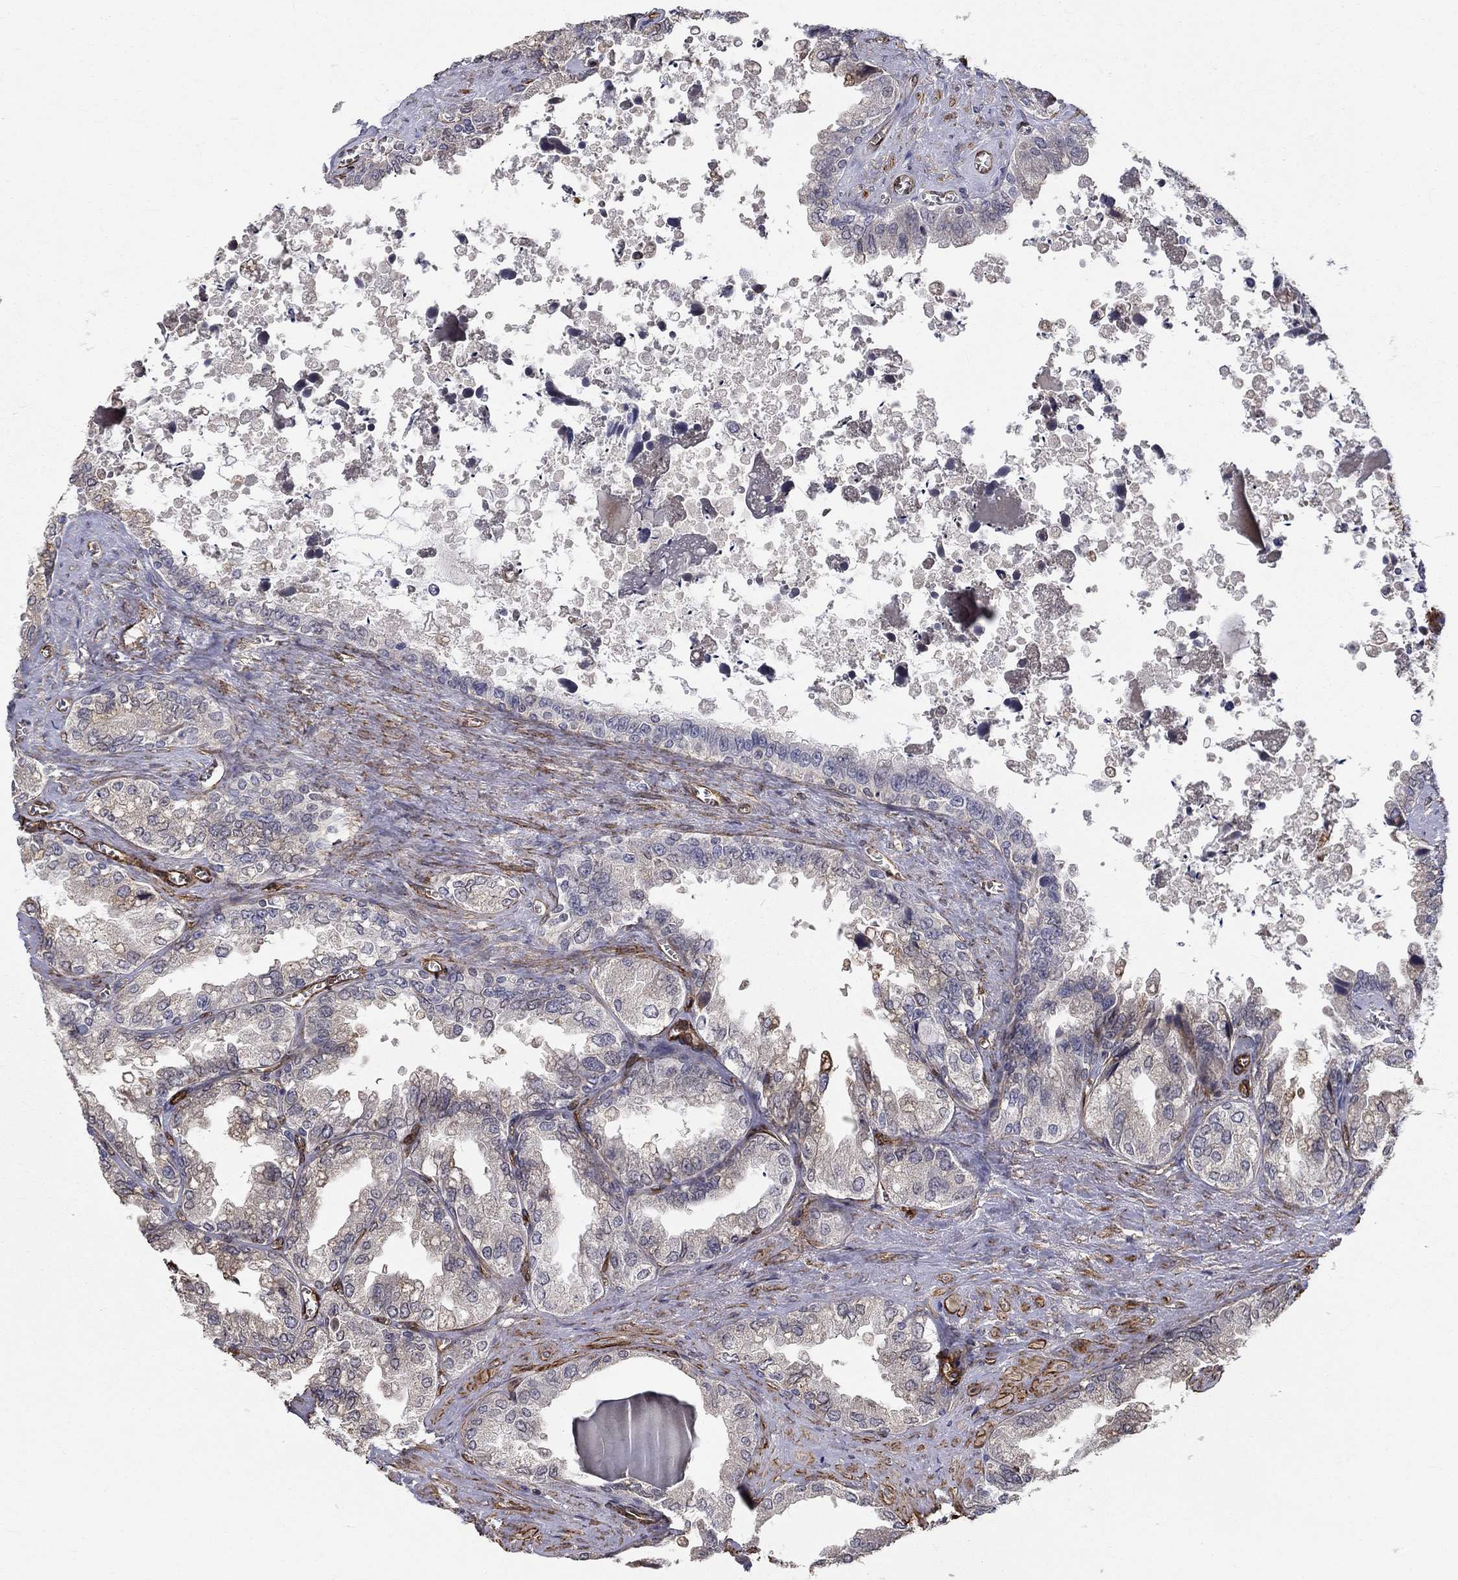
{"staining": {"intensity": "negative", "quantity": "none", "location": "none"}, "tissue": "seminal vesicle", "cell_type": "Glandular cells", "image_type": "normal", "snomed": [{"axis": "morphology", "description": "Normal tissue, NOS"}, {"axis": "topography", "description": "Seminal veicle"}], "caption": "This is a micrograph of immunohistochemistry (IHC) staining of unremarkable seminal vesicle, which shows no staining in glandular cells.", "gene": "SYNC", "patient": {"sex": "male", "age": 67}}